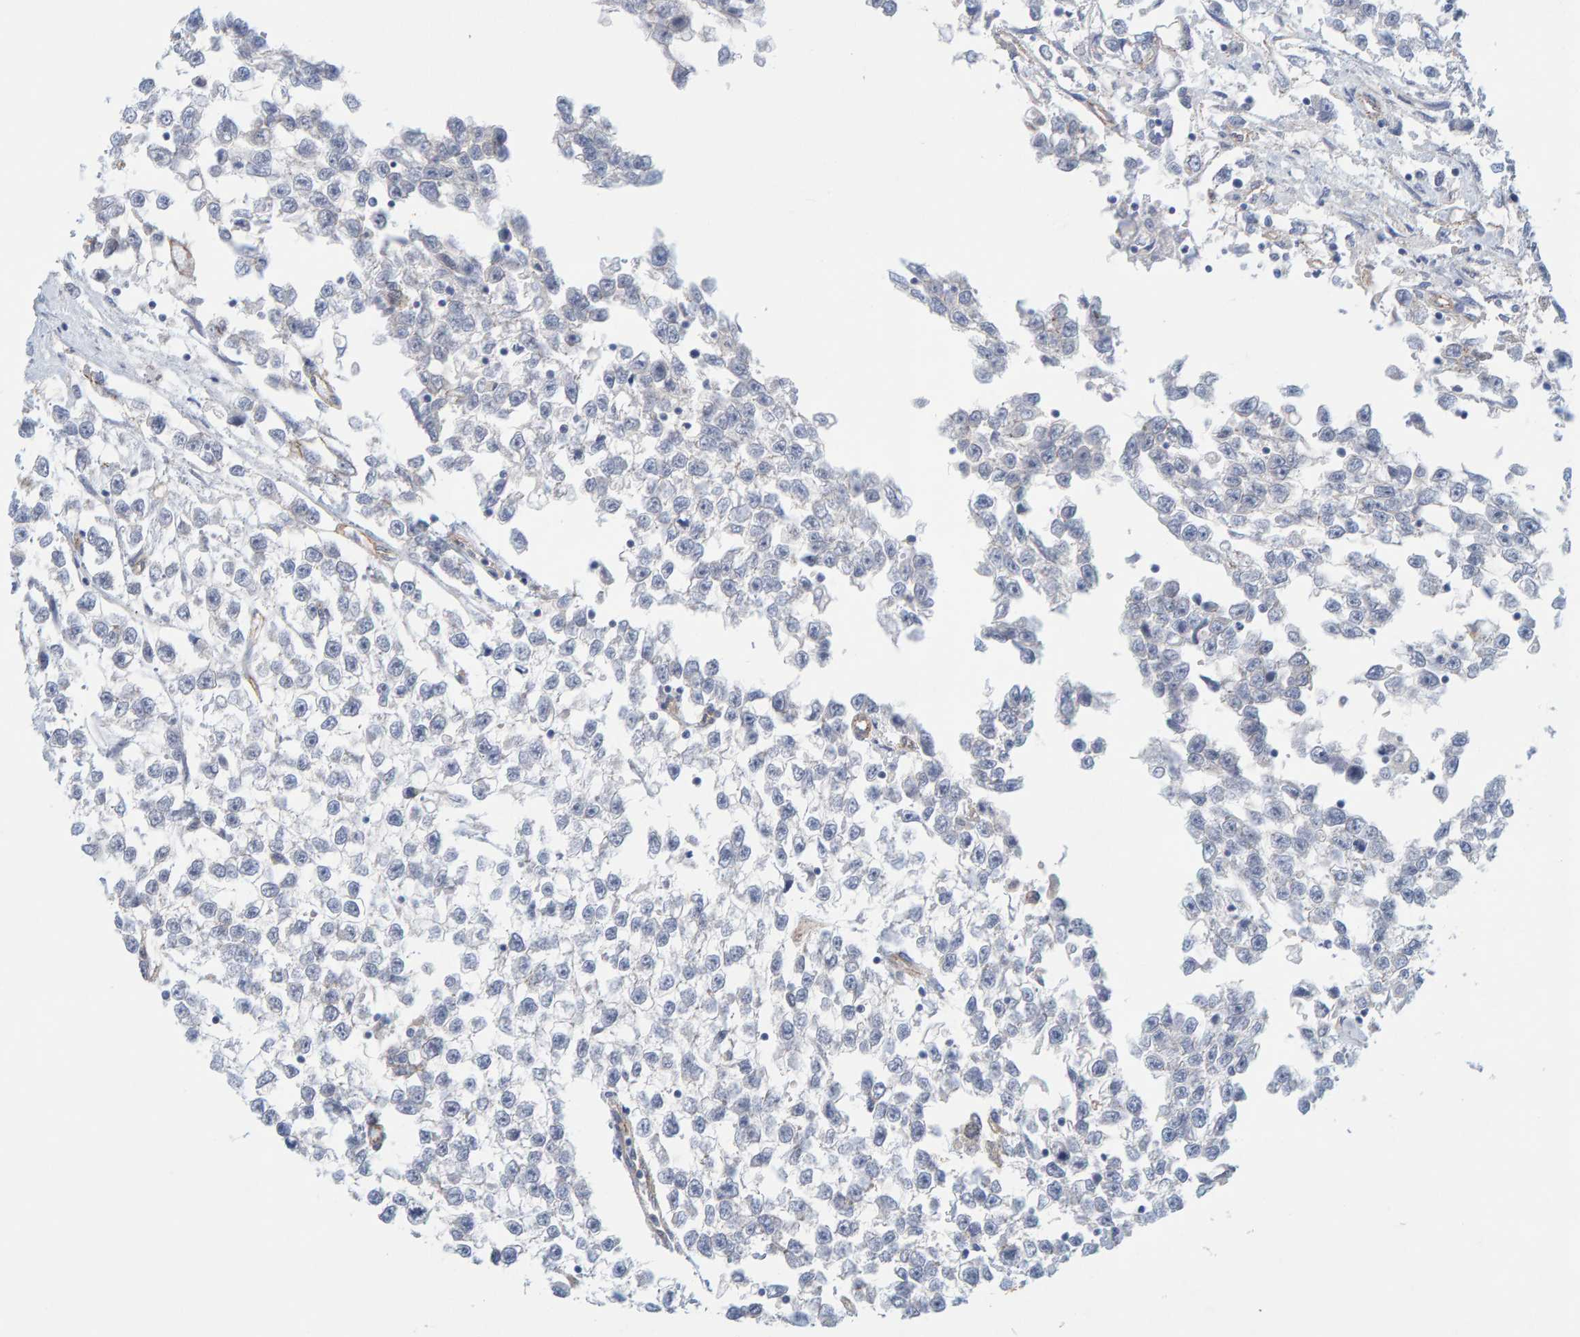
{"staining": {"intensity": "negative", "quantity": "none", "location": "none"}, "tissue": "testis cancer", "cell_type": "Tumor cells", "image_type": "cancer", "snomed": [{"axis": "morphology", "description": "Seminoma, NOS"}, {"axis": "morphology", "description": "Carcinoma, Embryonal, NOS"}, {"axis": "topography", "description": "Testis"}], "caption": "Photomicrograph shows no protein positivity in tumor cells of testis cancer tissue.", "gene": "KRBA2", "patient": {"sex": "male", "age": 51}}